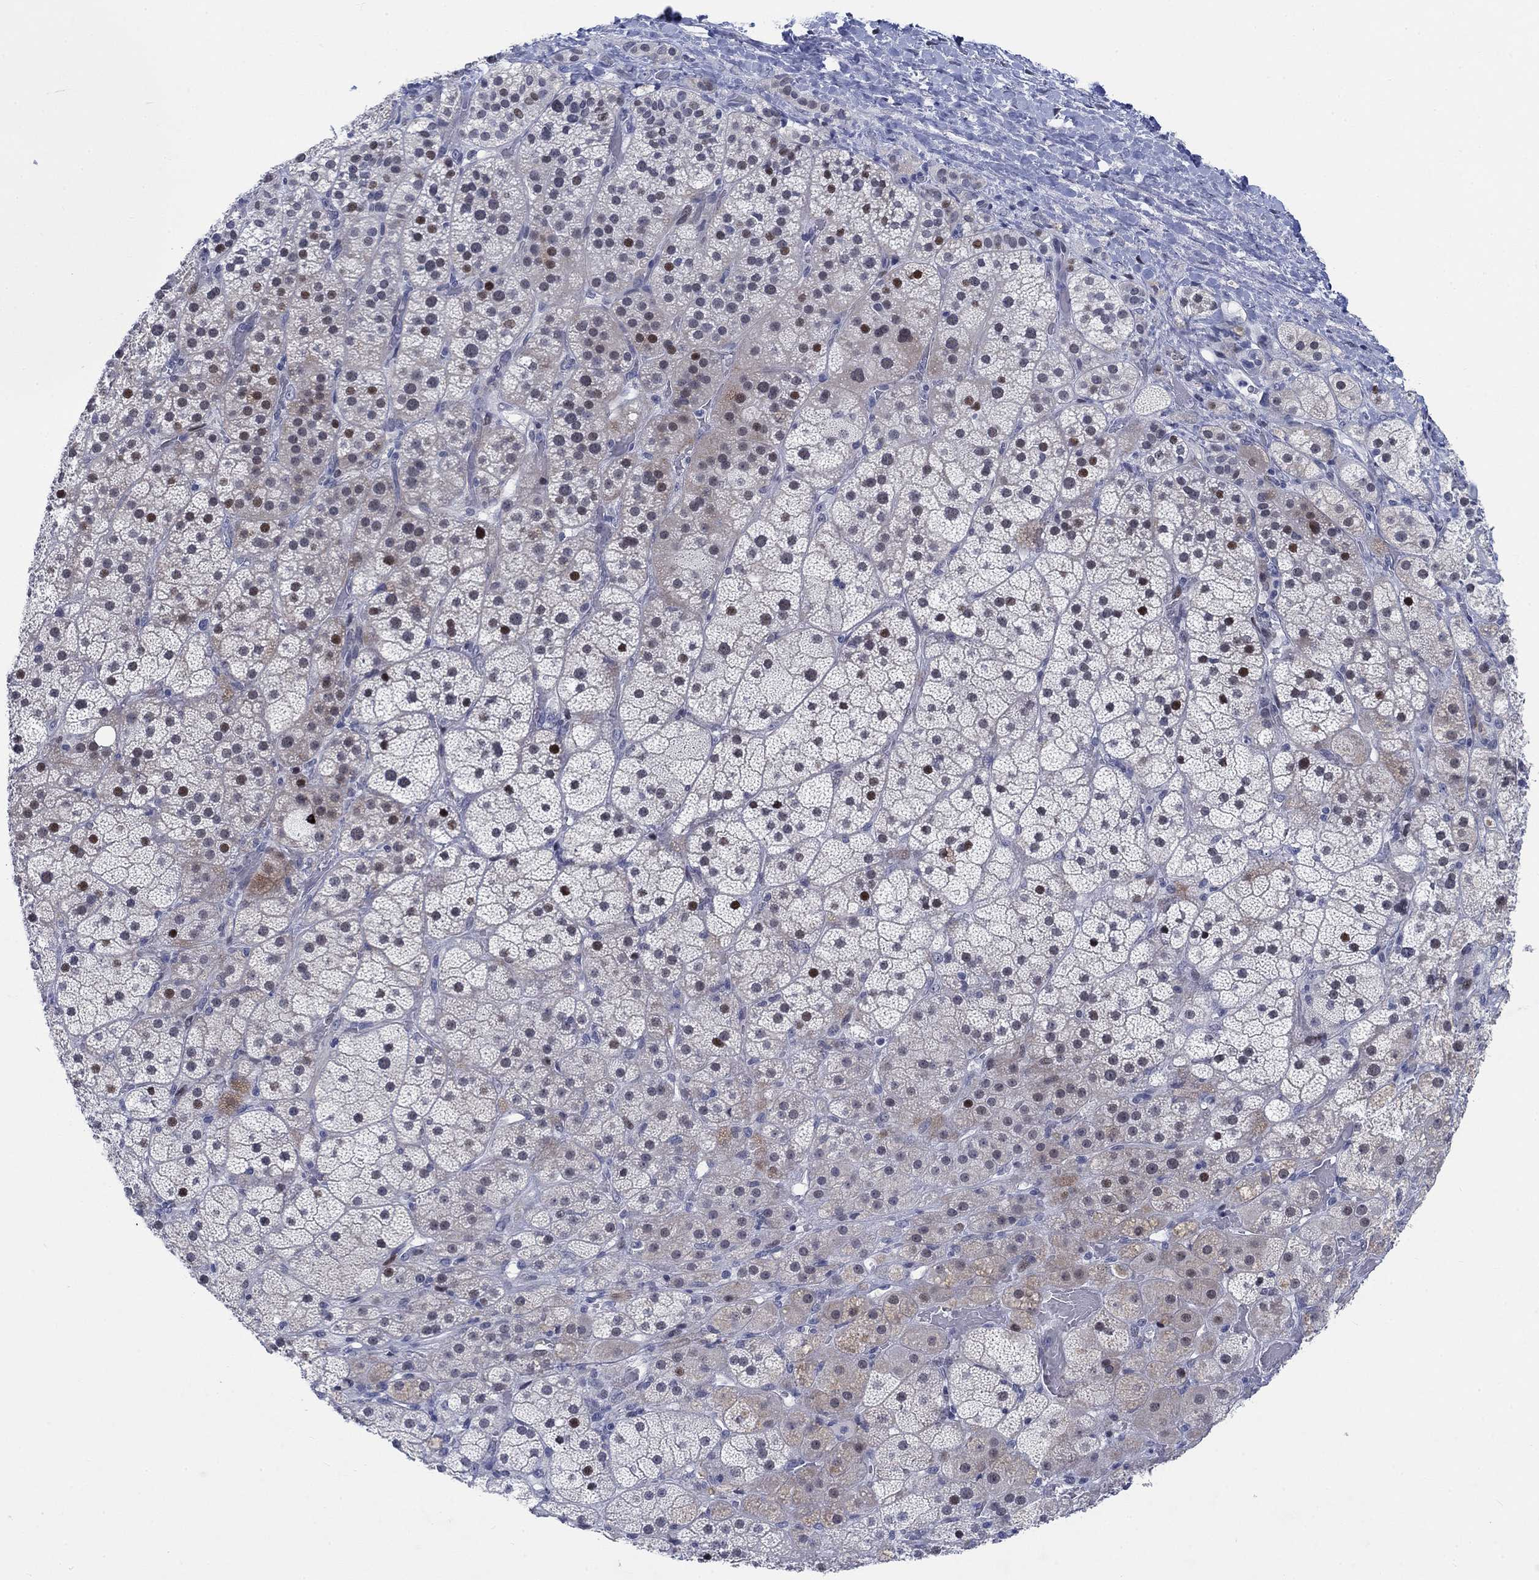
{"staining": {"intensity": "strong", "quantity": "<25%", "location": "nuclear"}, "tissue": "adrenal gland", "cell_type": "Glandular cells", "image_type": "normal", "snomed": [{"axis": "morphology", "description": "Normal tissue, NOS"}, {"axis": "topography", "description": "Adrenal gland"}], "caption": "This micrograph shows IHC staining of benign human adrenal gland, with medium strong nuclear expression in about <25% of glandular cells.", "gene": "NEU3", "patient": {"sex": "male", "age": 57}}